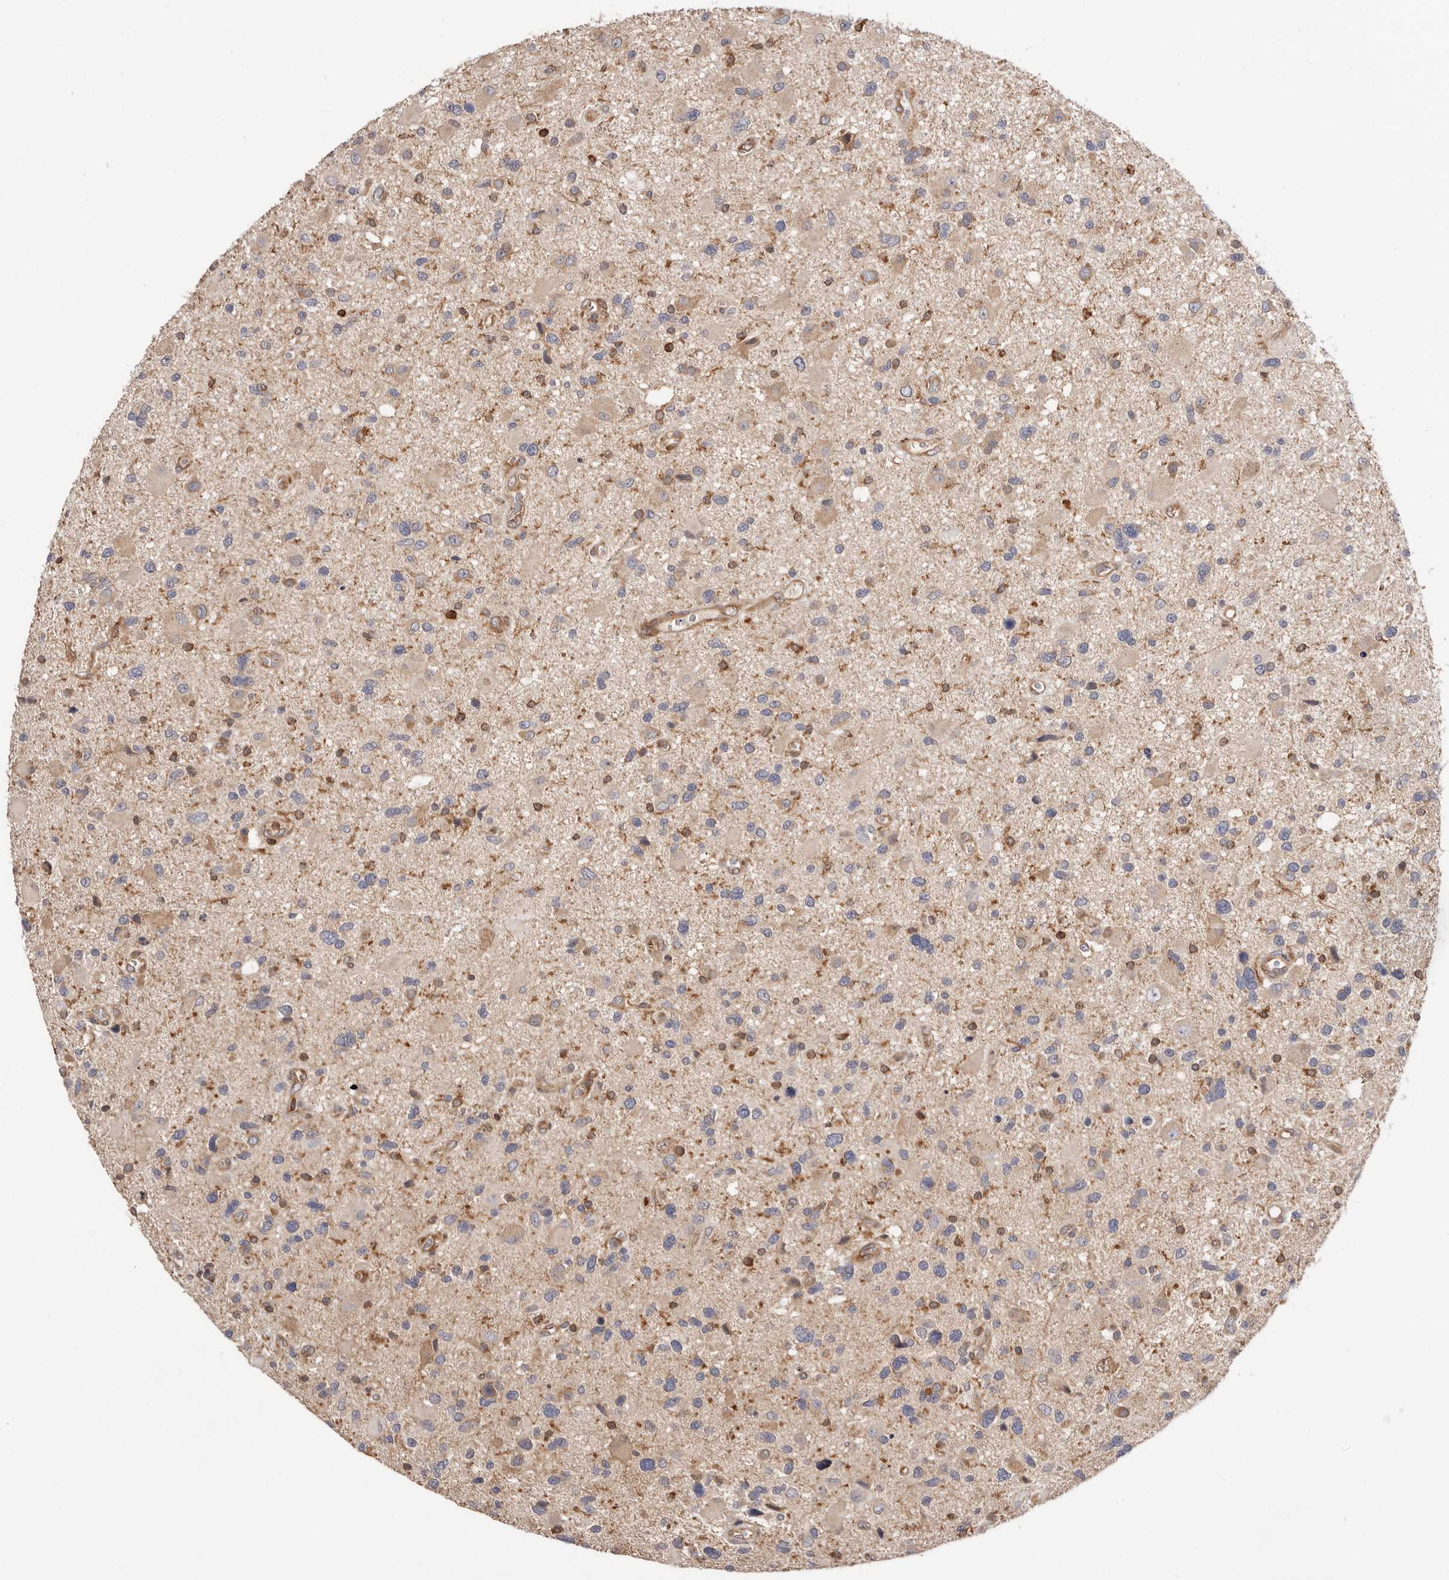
{"staining": {"intensity": "weak", "quantity": "<25%", "location": "cytoplasmic/membranous"}, "tissue": "glioma", "cell_type": "Tumor cells", "image_type": "cancer", "snomed": [{"axis": "morphology", "description": "Glioma, malignant, High grade"}, {"axis": "topography", "description": "Brain"}], "caption": "IHC histopathology image of neoplastic tissue: malignant glioma (high-grade) stained with DAB (3,3'-diaminobenzidine) displays no significant protein staining in tumor cells.", "gene": "RNF213", "patient": {"sex": "male", "age": 33}}